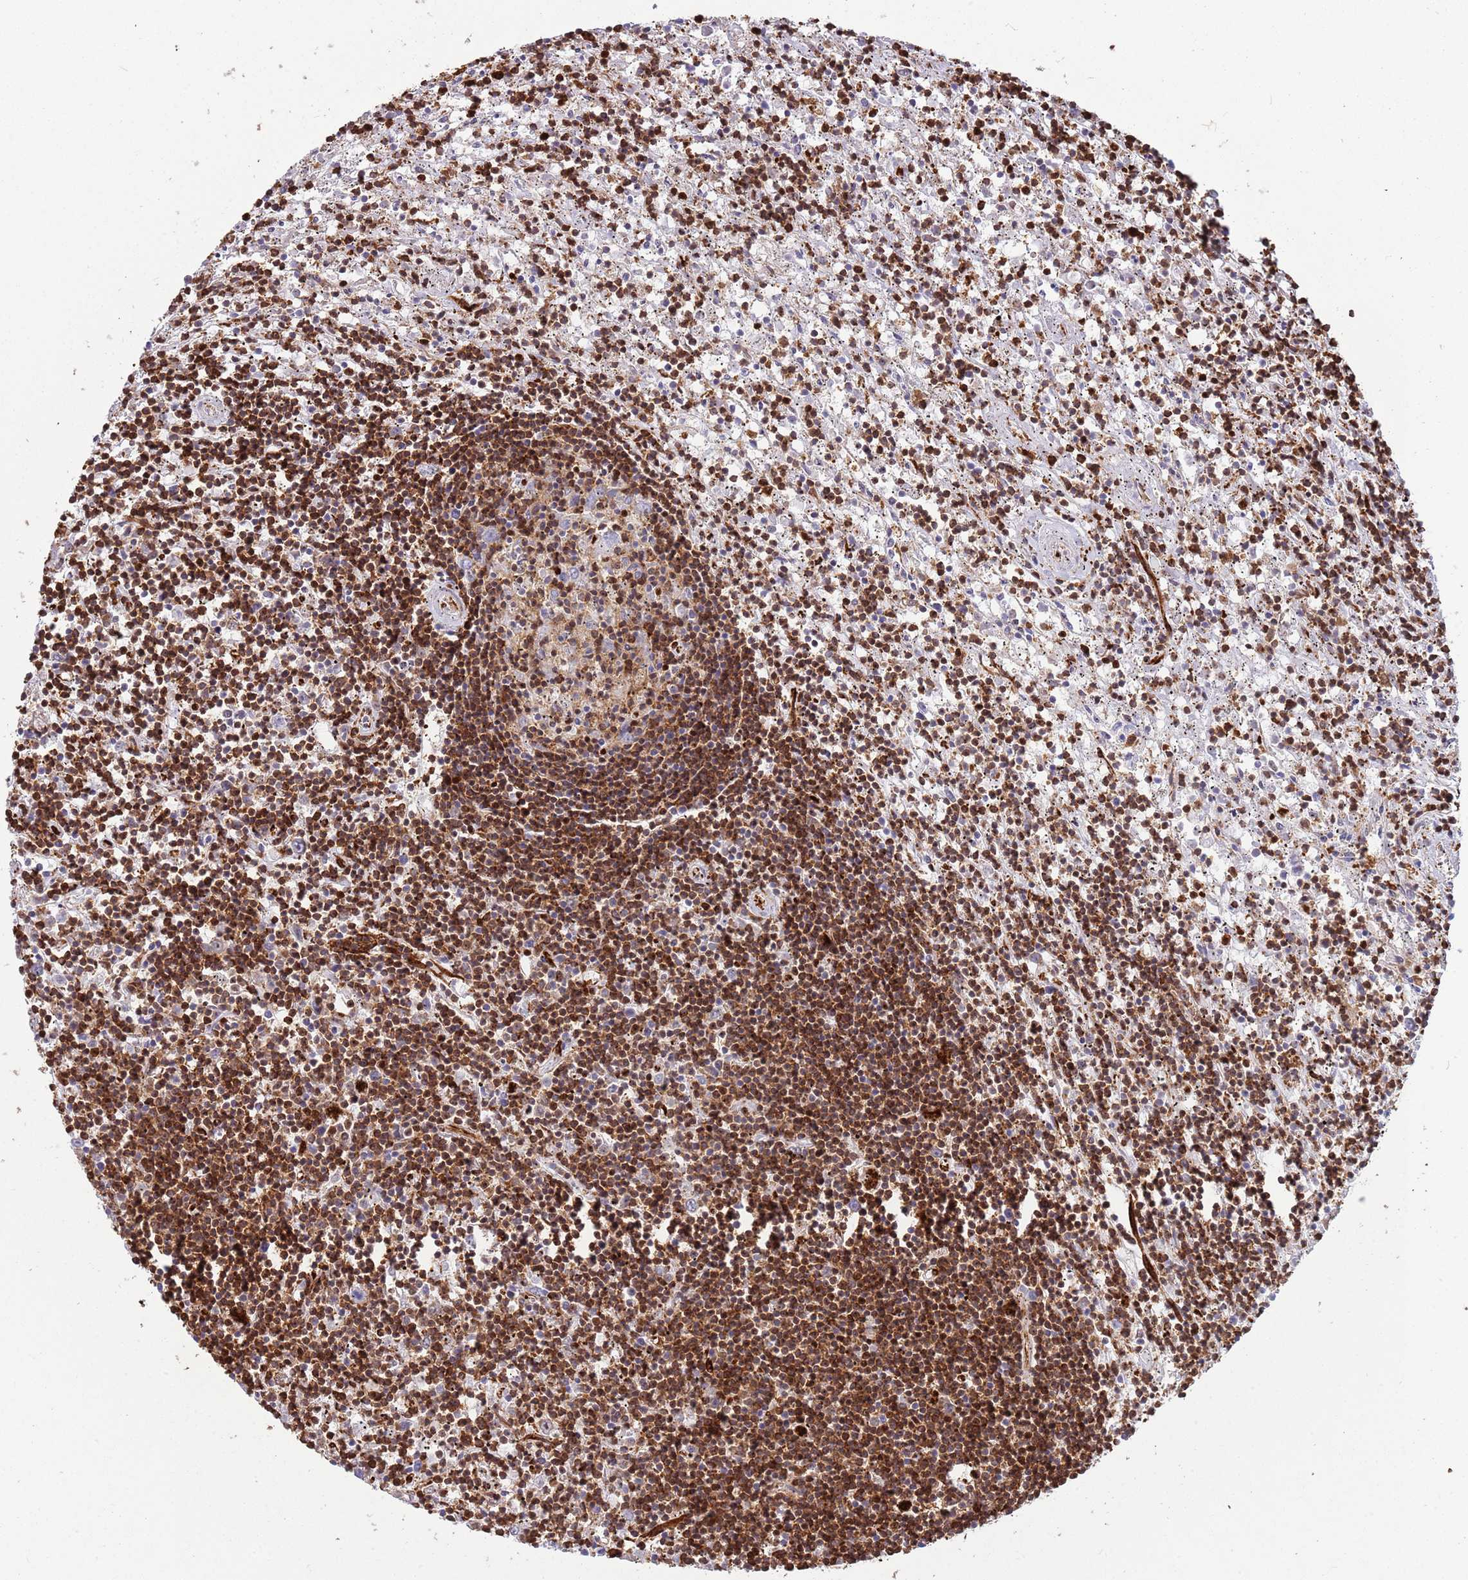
{"staining": {"intensity": "strong", "quantity": "25%-75%", "location": "cytoplasmic/membranous"}, "tissue": "lymphoma", "cell_type": "Tumor cells", "image_type": "cancer", "snomed": [{"axis": "morphology", "description": "Malignant lymphoma, non-Hodgkin's type, Low grade"}, {"axis": "topography", "description": "Spleen"}], "caption": "An immunohistochemistry (IHC) micrograph of tumor tissue is shown. Protein staining in brown shows strong cytoplasmic/membranous positivity in low-grade malignant lymphoma, non-Hodgkin's type within tumor cells.", "gene": "KBTBD7", "patient": {"sex": "male", "age": 76}}